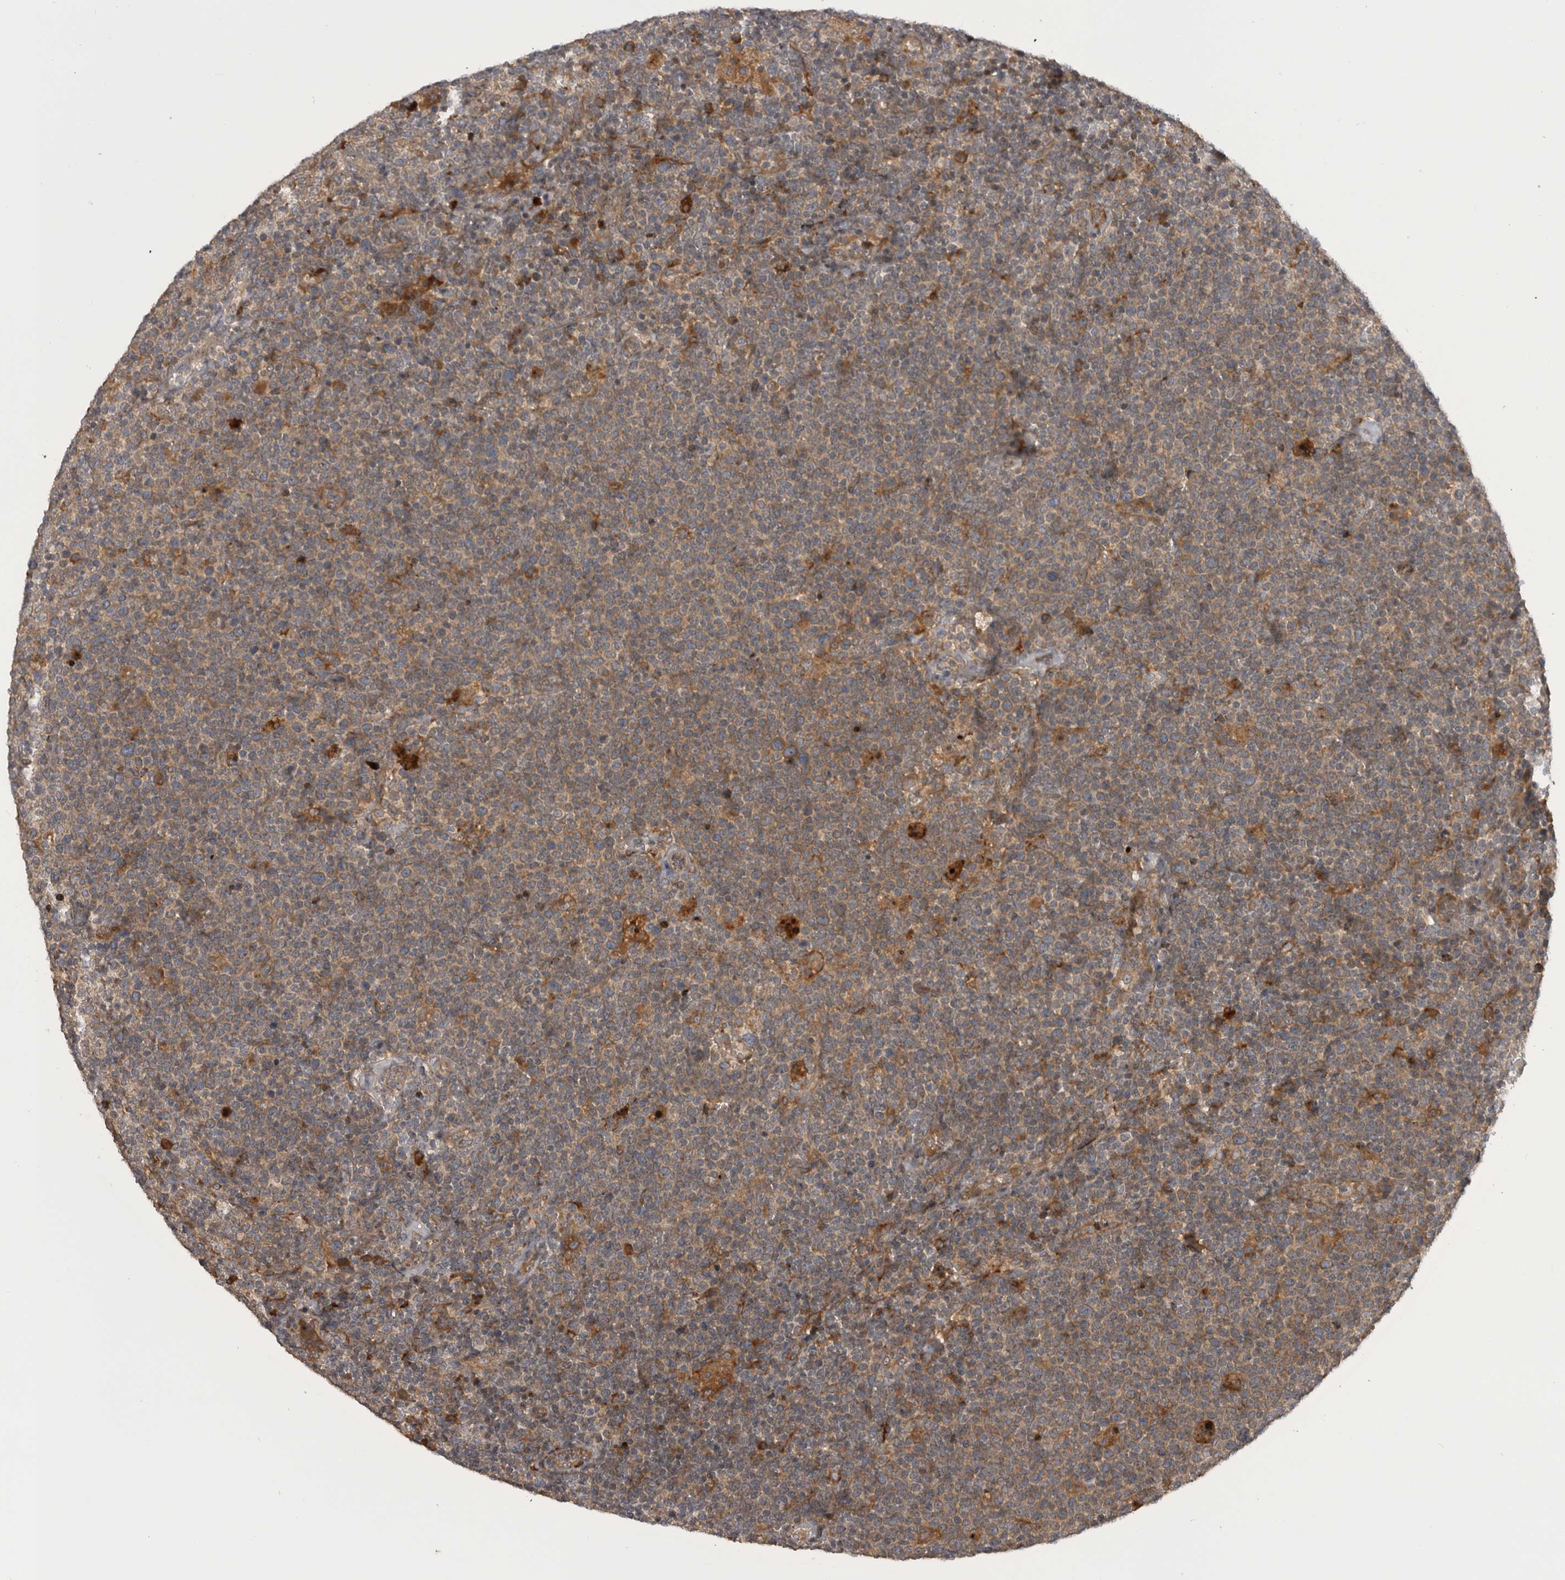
{"staining": {"intensity": "moderate", "quantity": ">75%", "location": "cytoplasmic/membranous"}, "tissue": "lymphoma", "cell_type": "Tumor cells", "image_type": "cancer", "snomed": [{"axis": "morphology", "description": "Malignant lymphoma, non-Hodgkin's type, High grade"}, {"axis": "topography", "description": "Lymph node"}], "caption": "Immunohistochemistry (IHC) of human lymphoma exhibits medium levels of moderate cytoplasmic/membranous positivity in about >75% of tumor cells.", "gene": "RAB3GAP2", "patient": {"sex": "male", "age": 61}}